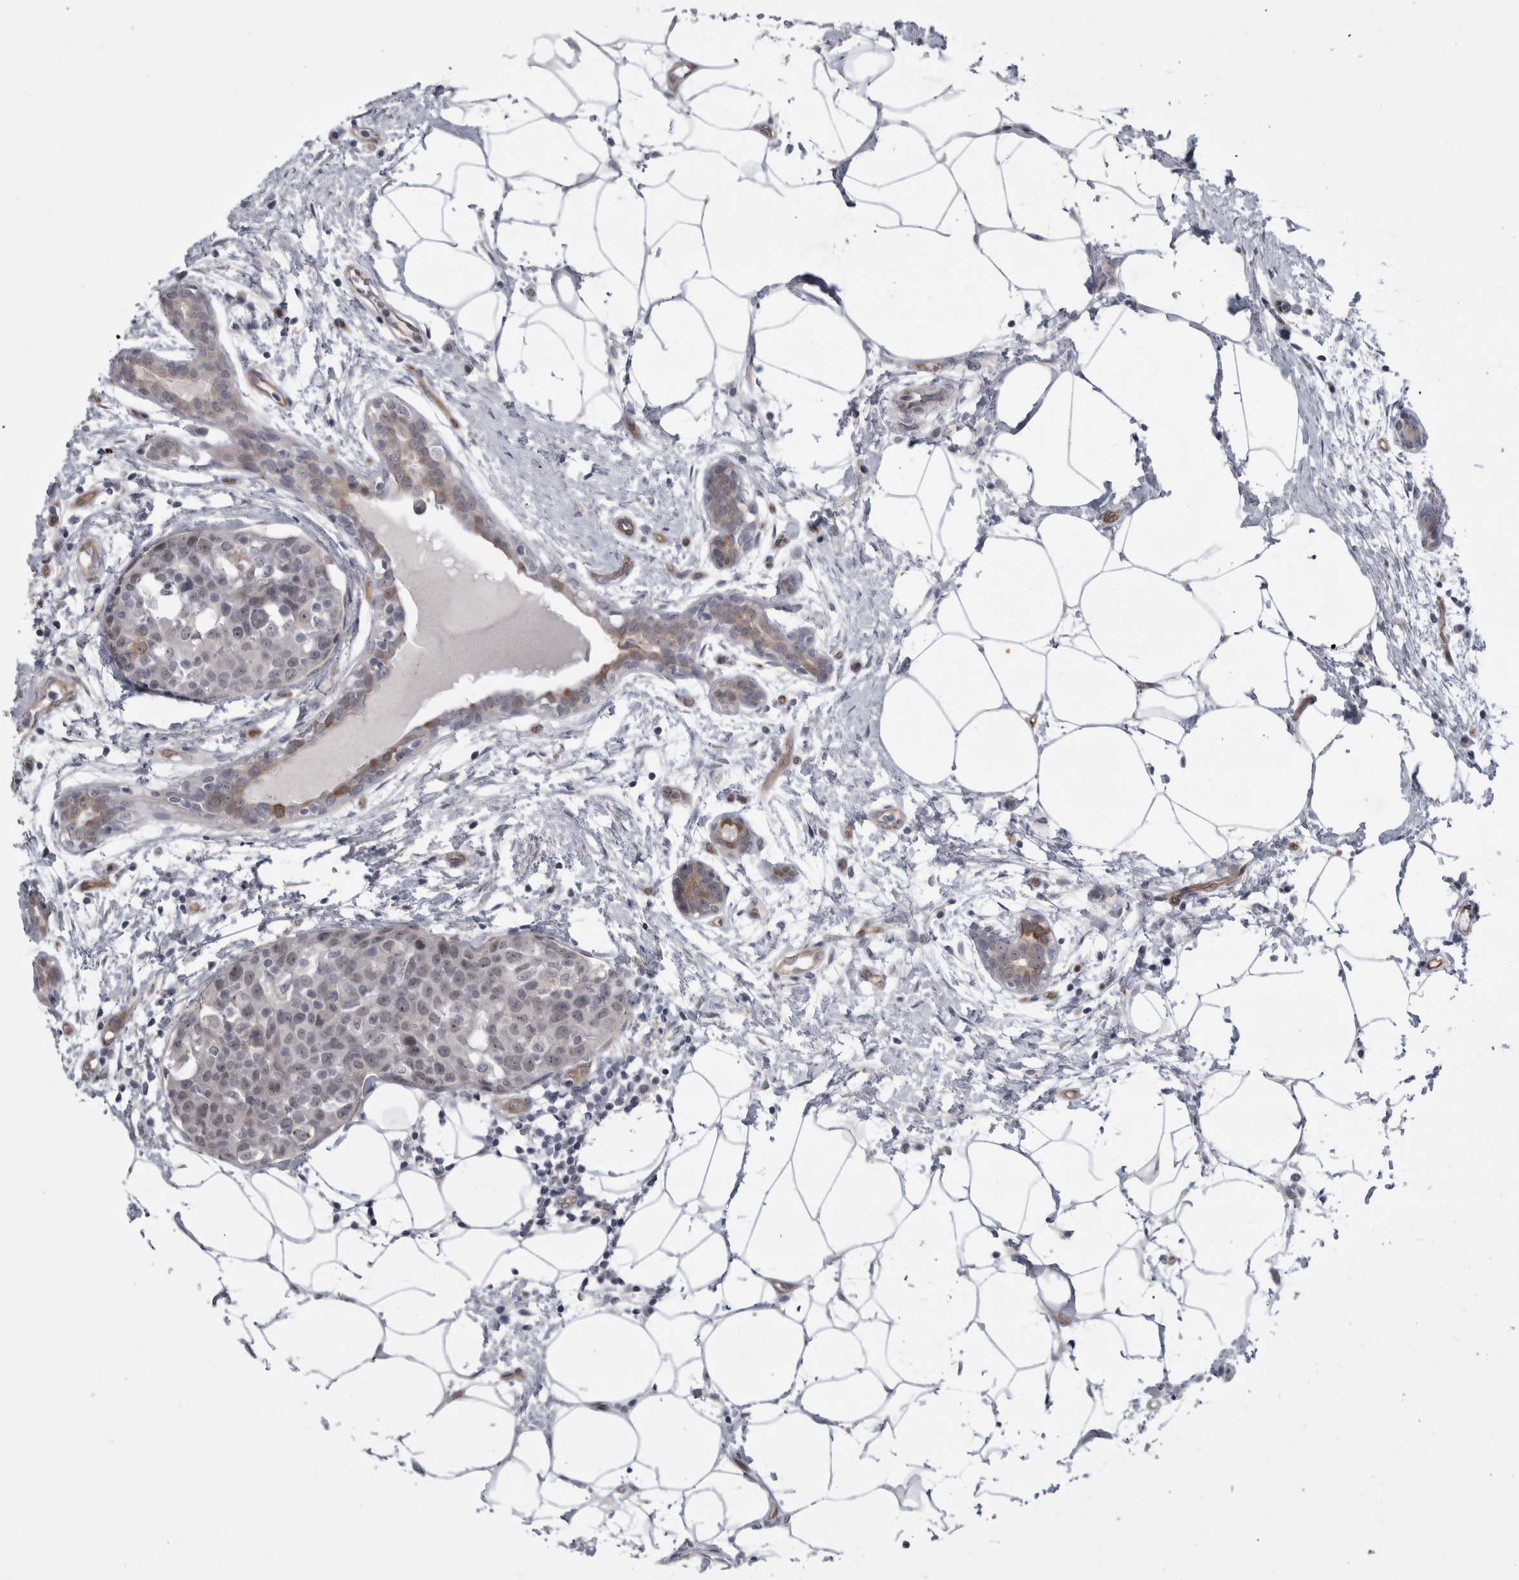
{"staining": {"intensity": "weak", "quantity": "<25%", "location": "nuclear"}, "tissue": "breast cancer", "cell_type": "Tumor cells", "image_type": "cancer", "snomed": [{"axis": "morphology", "description": "Normal tissue, NOS"}, {"axis": "morphology", "description": "Duct carcinoma"}, {"axis": "topography", "description": "Breast"}], "caption": "Histopathology image shows no significant protein expression in tumor cells of breast cancer (intraductal carcinoma).", "gene": "PARP11", "patient": {"sex": "female", "age": 37}}